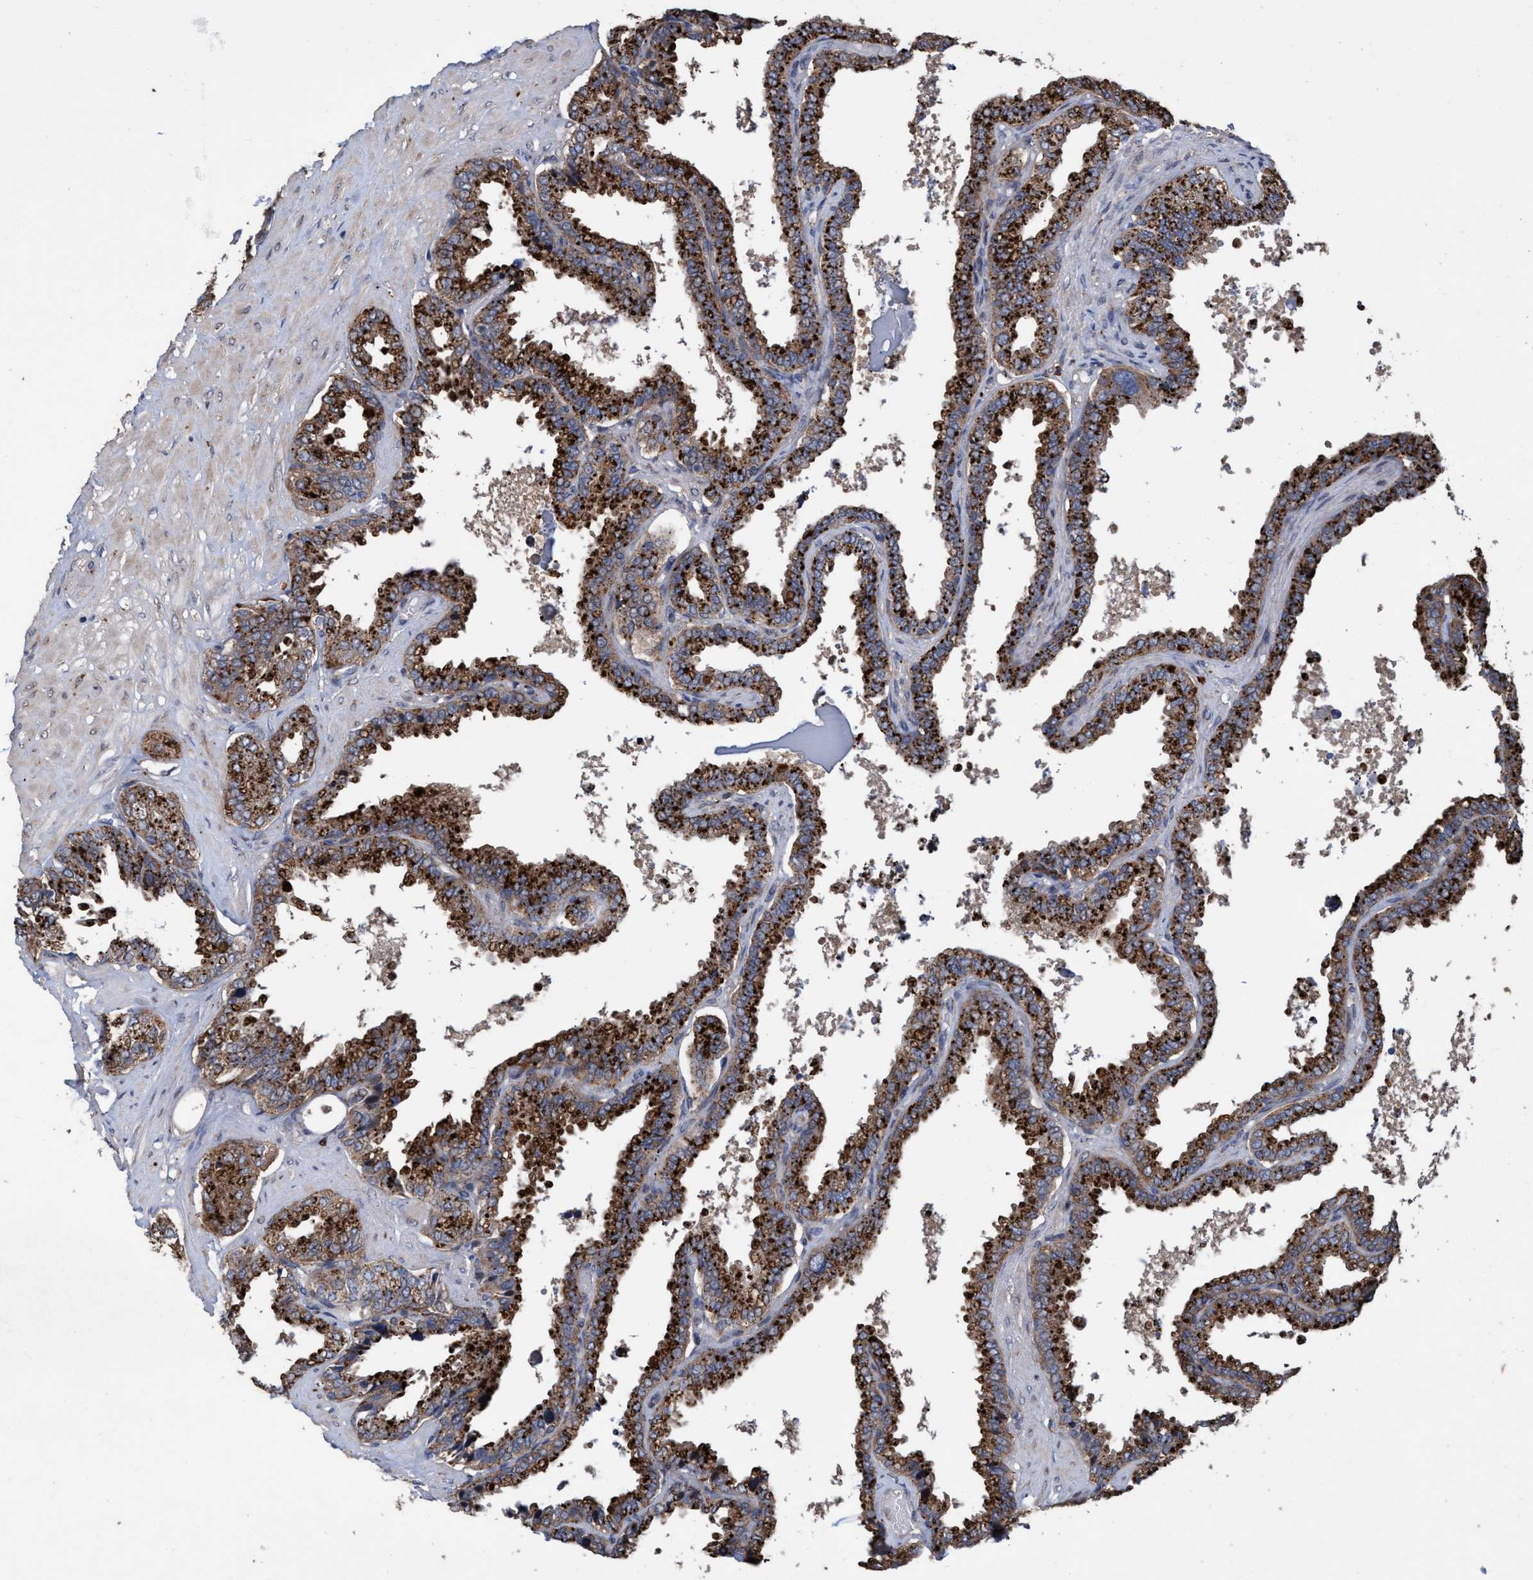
{"staining": {"intensity": "strong", "quantity": ">75%", "location": "cytoplasmic/membranous"}, "tissue": "seminal vesicle", "cell_type": "Glandular cells", "image_type": "normal", "snomed": [{"axis": "morphology", "description": "Normal tissue, NOS"}, {"axis": "topography", "description": "Seminal veicle"}], "caption": "Human seminal vesicle stained with a brown dye demonstrates strong cytoplasmic/membranous positive staining in about >75% of glandular cells.", "gene": "BBS9", "patient": {"sex": "male", "age": 46}}